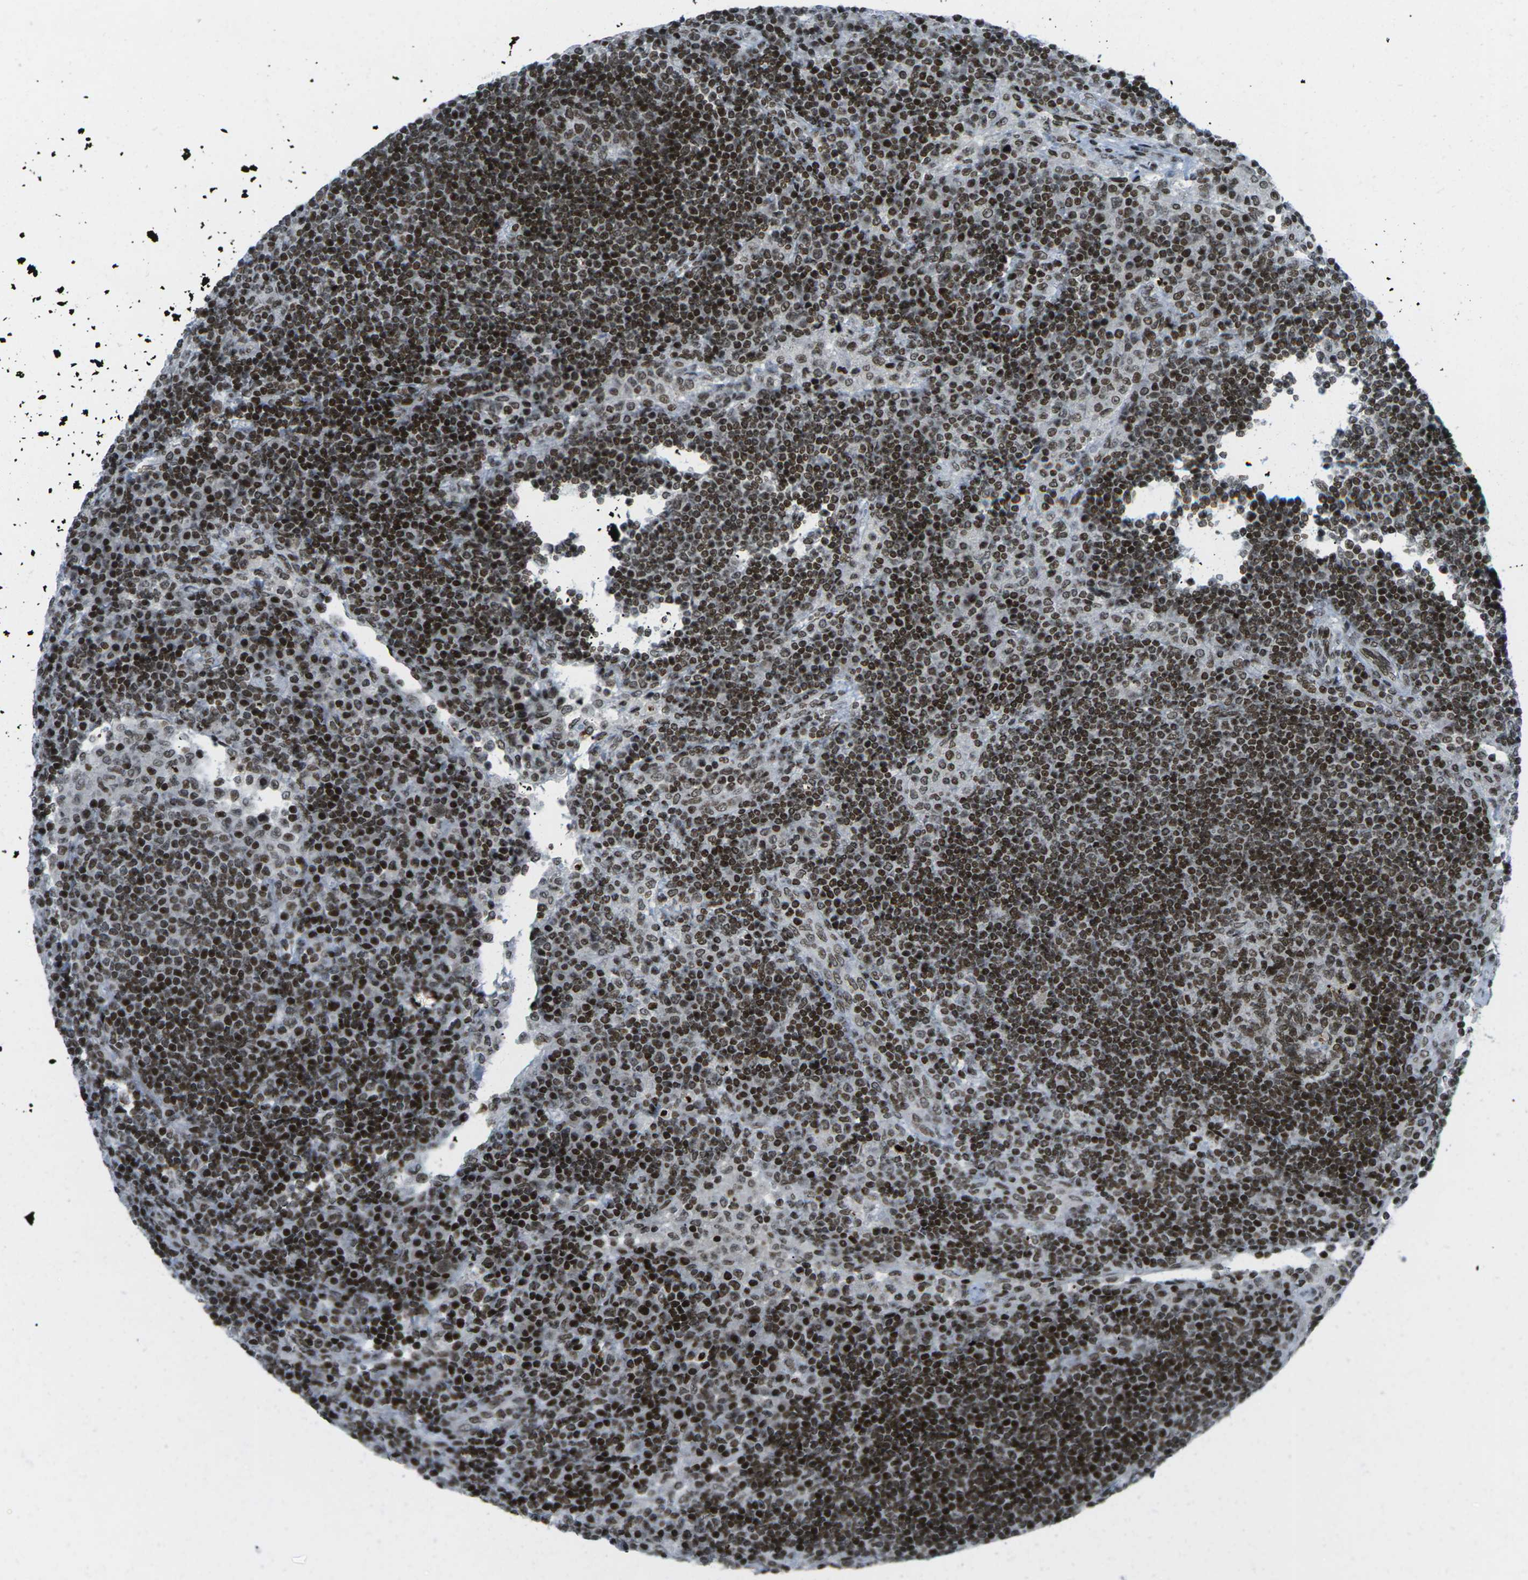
{"staining": {"intensity": "strong", "quantity": ">75%", "location": "nuclear"}, "tissue": "lymph node", "cell_type": "Germinal center cells", "image_type": "normal", "snomed": [{"axis": "morphology", "description": "Normal tissue, NOS"}, {"axis": "topography", "description": "Lymph node"}], "caption": "IHC of unremarkable human lymph node exhibits high levels of strong nuclear positivity in approximately >75% of germinal center cells.", "gene": "EME1", "patient": {"sex": "female", "age": 53}}